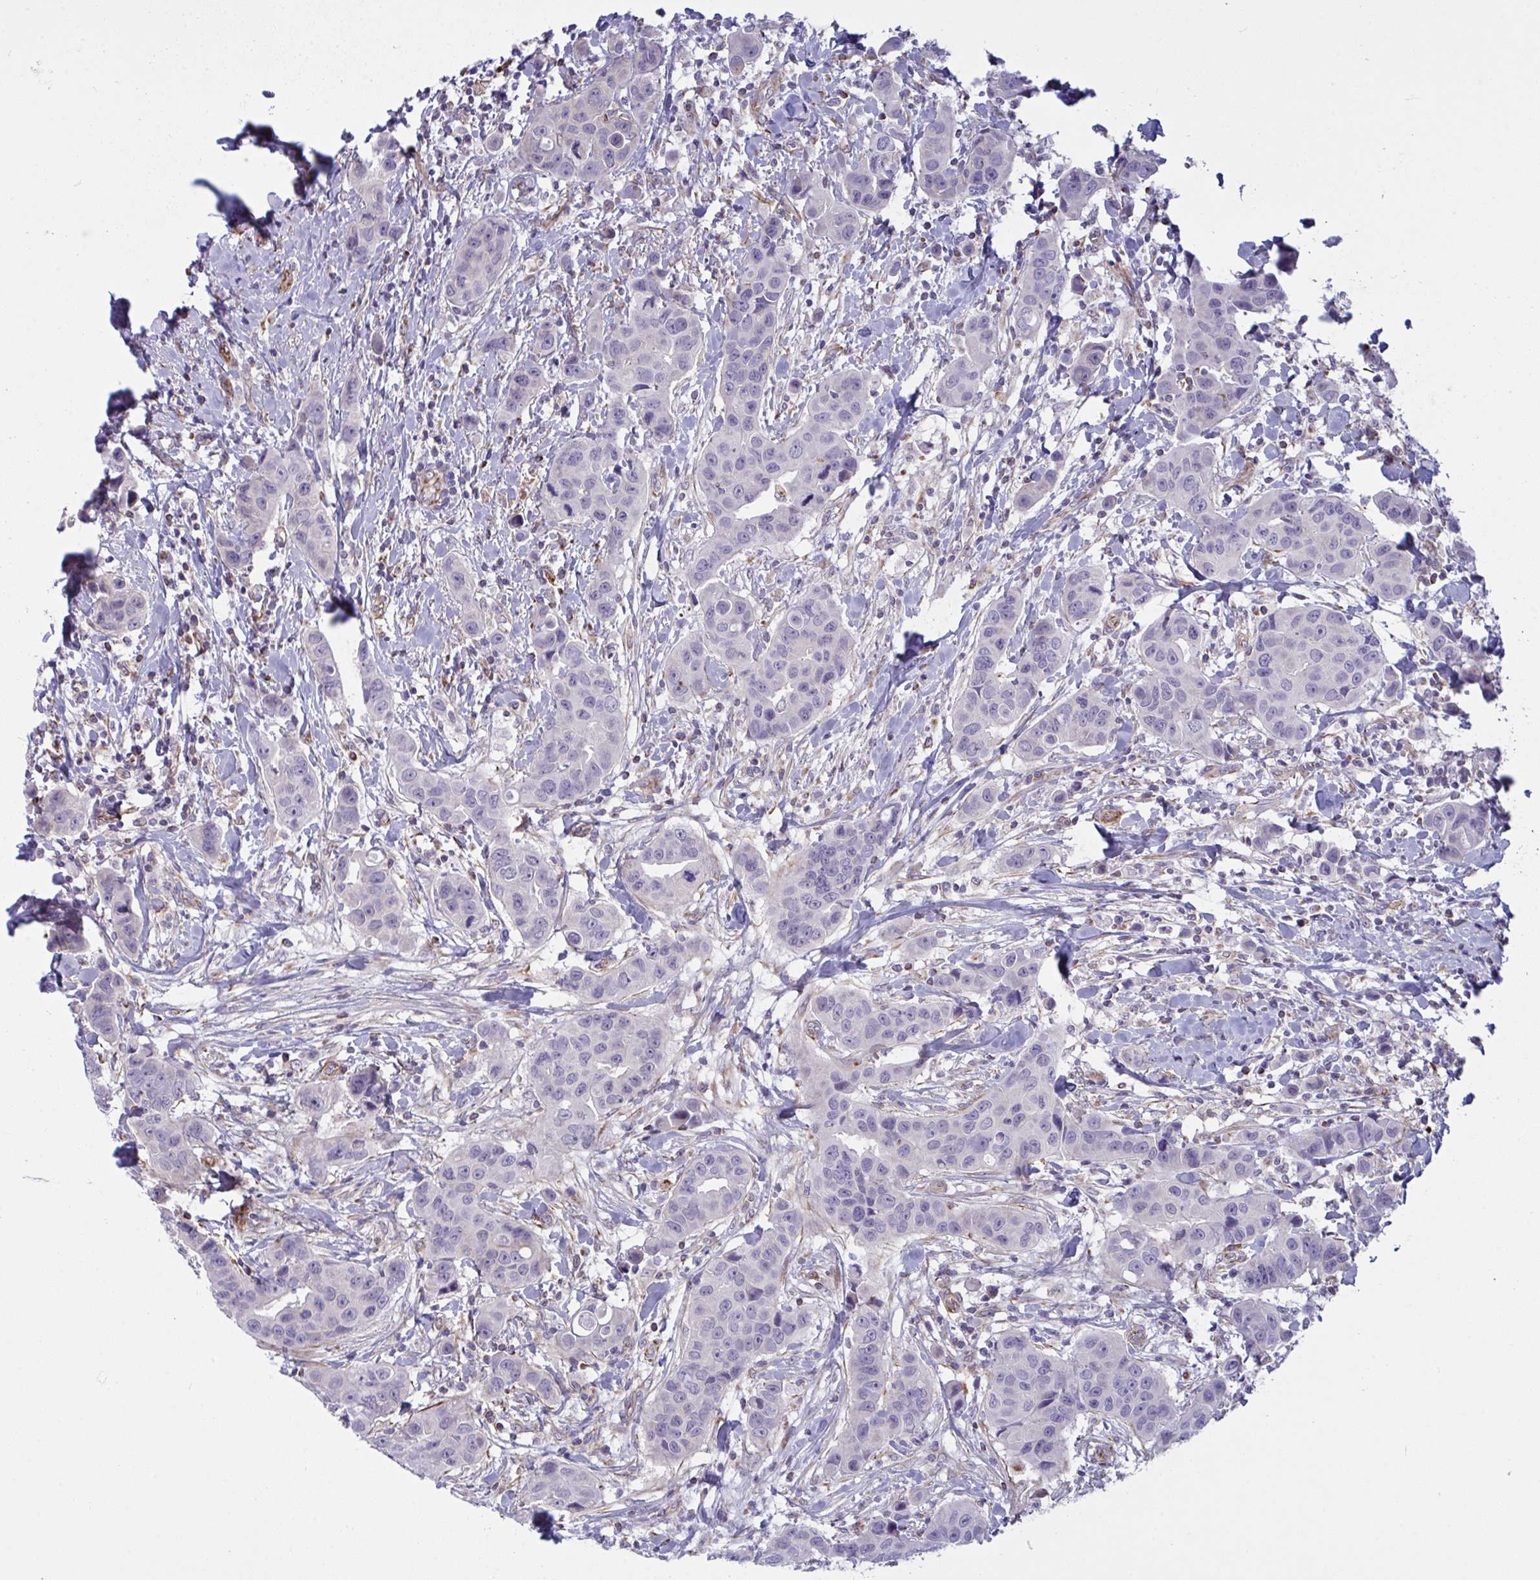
{"staining": {"intensity": "negative", "quantity": "none", "location": "none"}, "tissue": "breast cancer", "cell_type": "Tumor cells", "image_type": "cancer", "snomed": [{"axis": "morphology", "description": "Duct carcinoma"}, {"axis": "topography", "description": "Breast"}], "caption": "This is an immunohistochemistry (IHC) photomicrograph of human breast cancer. There is no positivity in tumor cells.", "gene": "DCBLD1", "patient": {"sex": "female", "age": 24}}